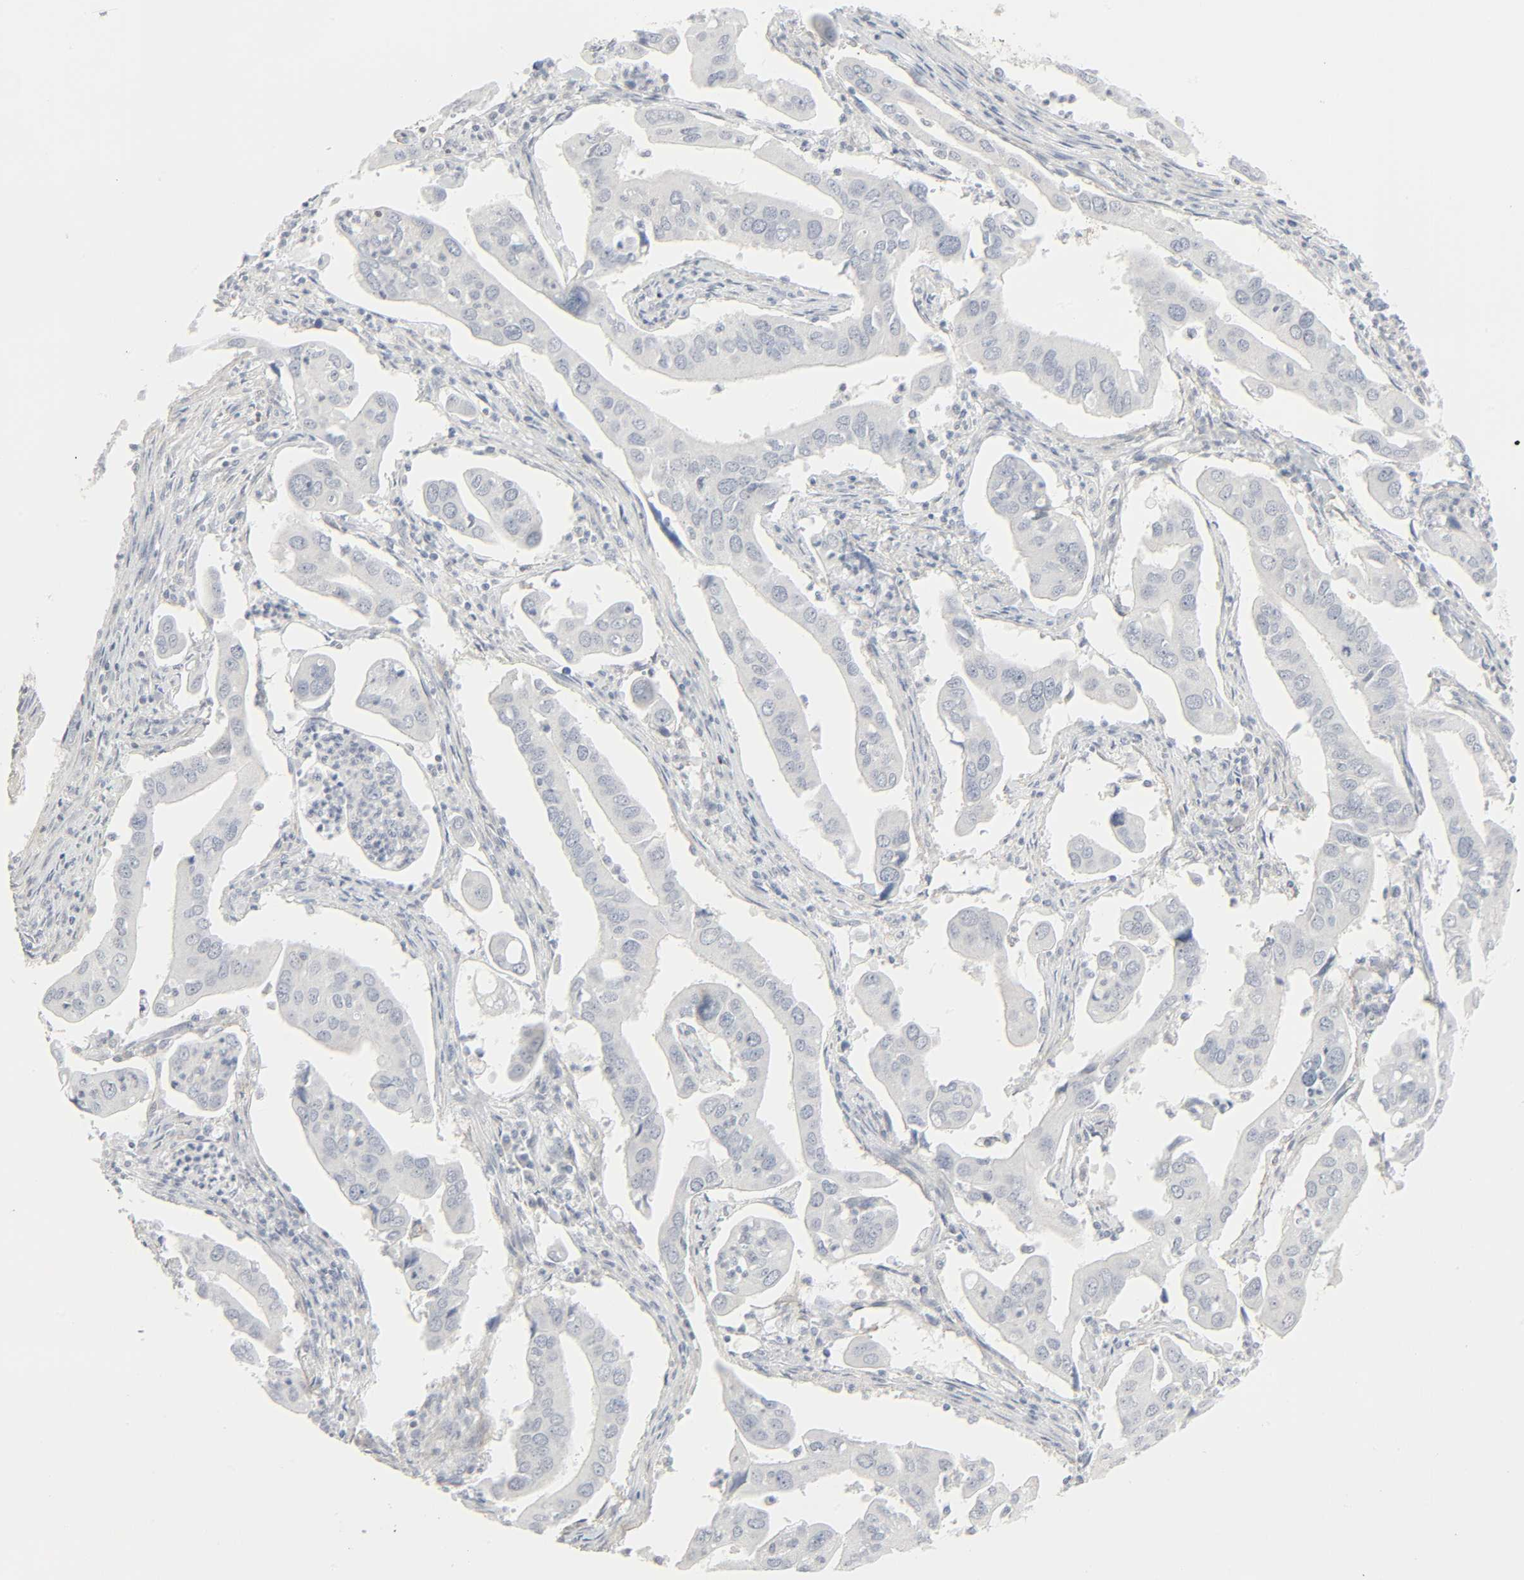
{"staining": {"intensity": "negative", "quantity": "none", "location": "none"}, "tissue": "lung cancer", "cell_type": "Tumor cells", "image_type": "cancer", "snomed": [{"axis": "morphology", "description": "Adenocarcinoma, NOS"}, {"axis": "topography", "description": "Lung"}], "caption": "Immunohistochemistry histopathology image of neoplastic tissue: human lung cancer stained with DAB shows no significant protein positivity in tumor cells.", "gene": "ZBTB16", "patient": {"sex": "male", "age": 48}}